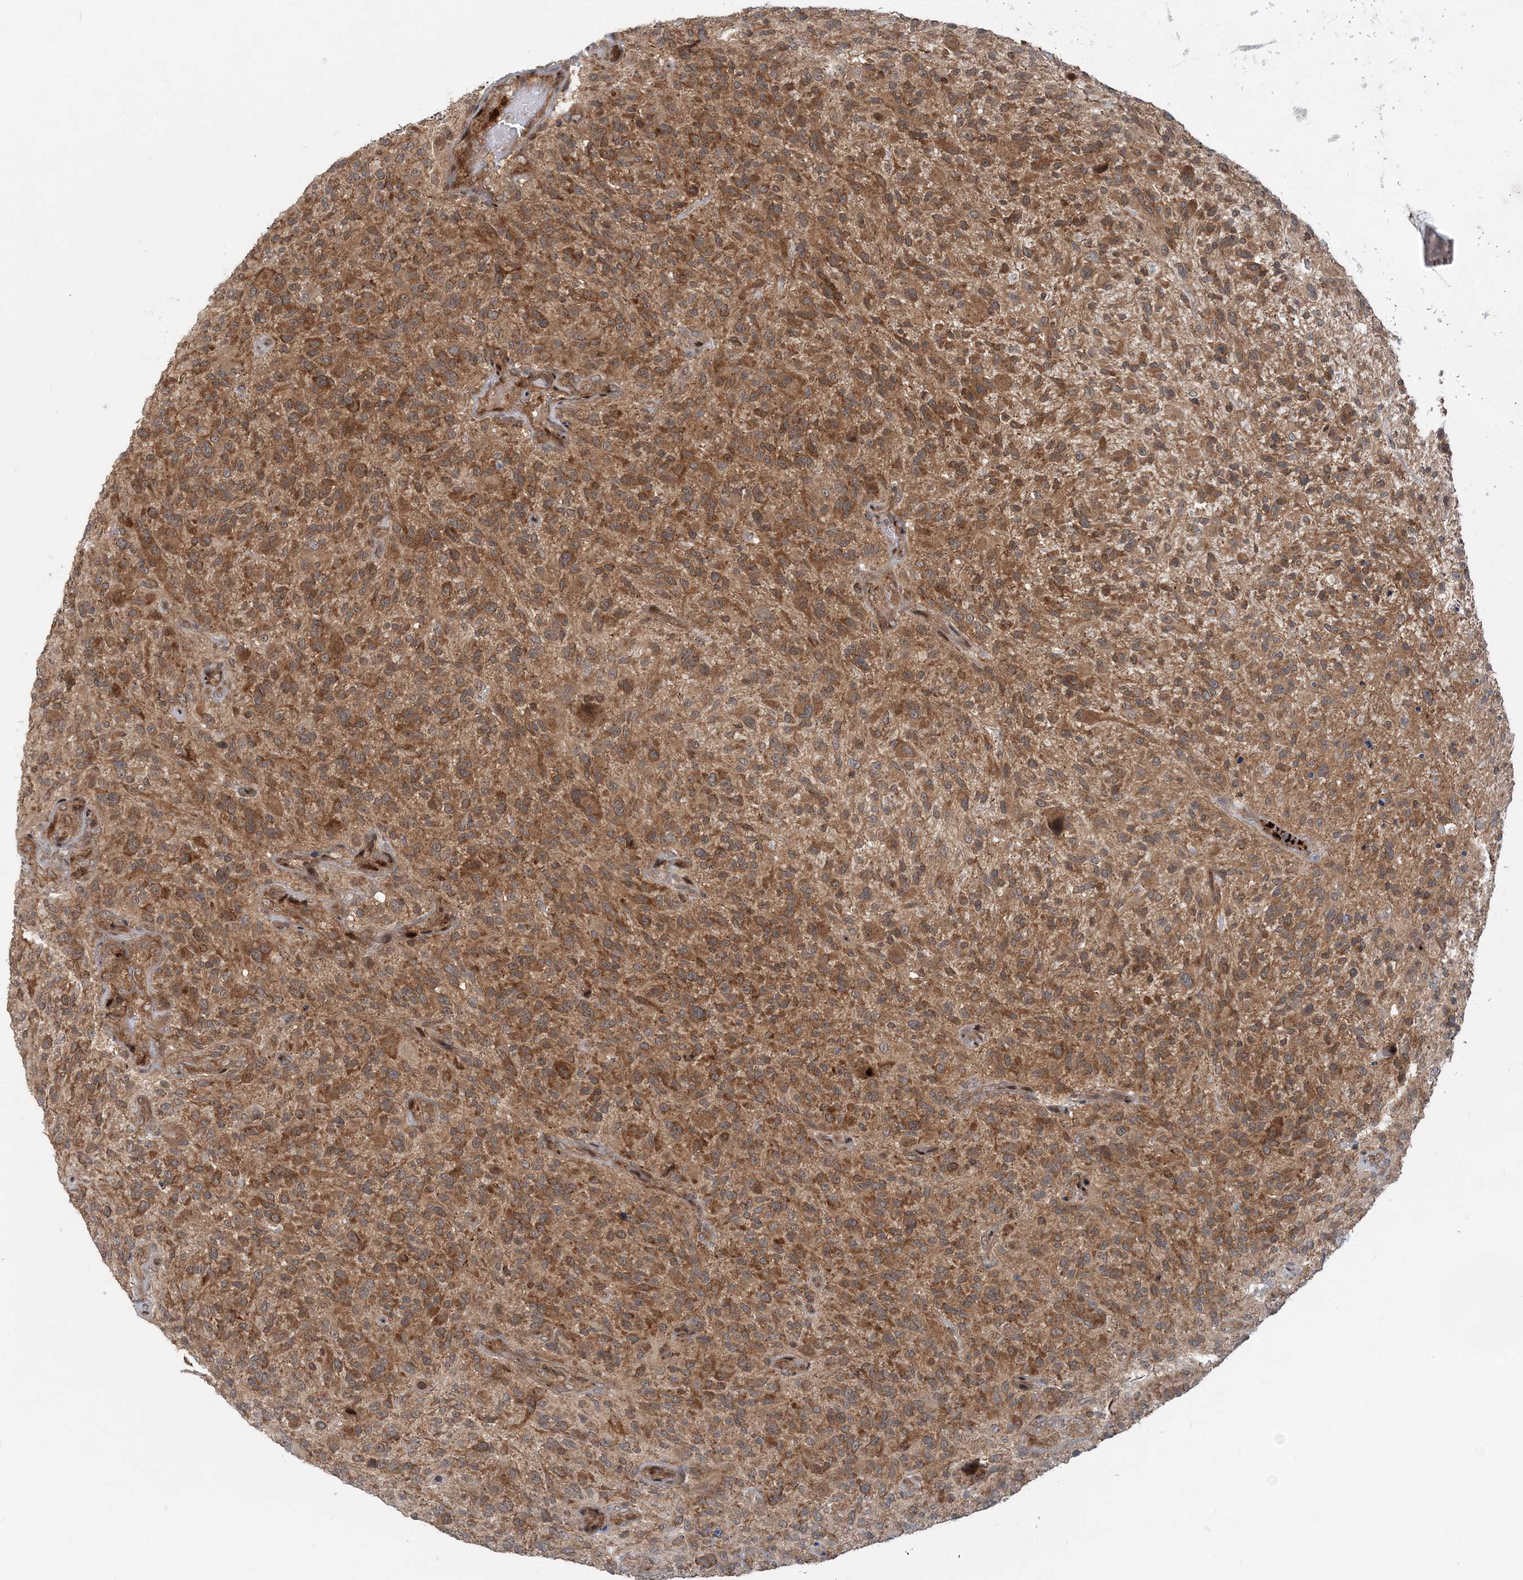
{"staining": {"intensity": "moderate", "quantity": ">75%", "location": "cytoplasmic/membranous"}, "tissue": "glioma", "cell_type": "Tumor cells", "image_type": "cancer", "snomed": [{"axis": "morphology", "description": "Glioma, malignant, High grade"}, {"axis": "topography", "description": "Brain"}], "caption": "DAB (3,3'-diaminobenzidine) immunohistochemical staining of human glioma shows moderate cytoplasmic/membranous protein expression in approximately >75% of tumor cells. (DAB IHC with brightfield microscopy, high magnification).", "gene": "GEMIN5", "patient": {"sex": "male", "age": 47}}